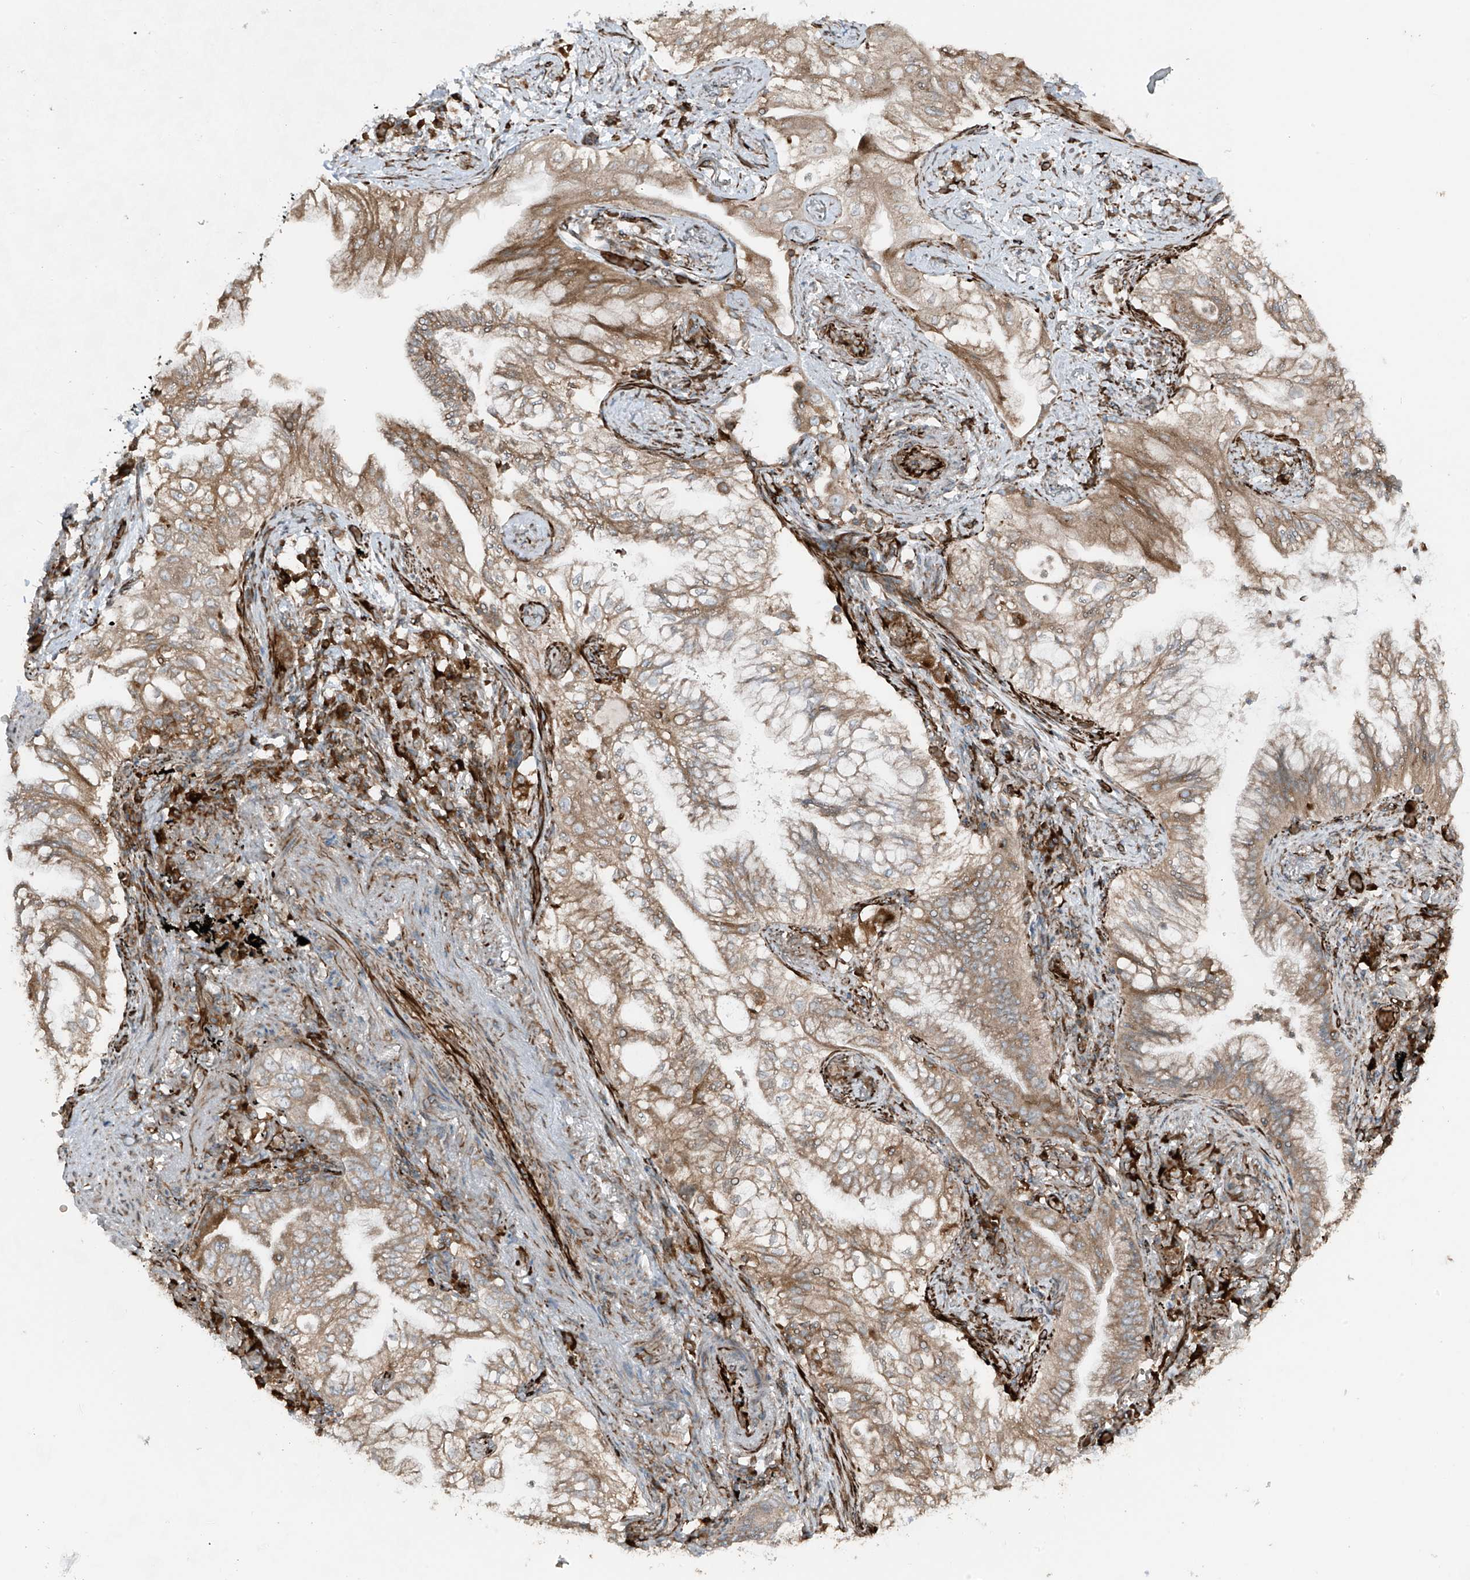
{"staining": {"intensity": "moderate", "quantity": ">75%", "location": "cytoplasmic/membranous"}, "tissue": "lung cancer", "cell_type": "Tumor cells", "image_type": "cancer", "snomed": [{"axis": "morphology", "description": "Adenocarcinoma, NOS"}, {"axis": "topography", "description": "Lung"}], "caption": "Lung cancer (adenocarcinoma) stained with IHC reveals moderate cytoplasmic/membranous expression in approximately >75% of tumor cells.", "gene": "ERLEC1", "patient": {"sex": "female", "age": 70}}